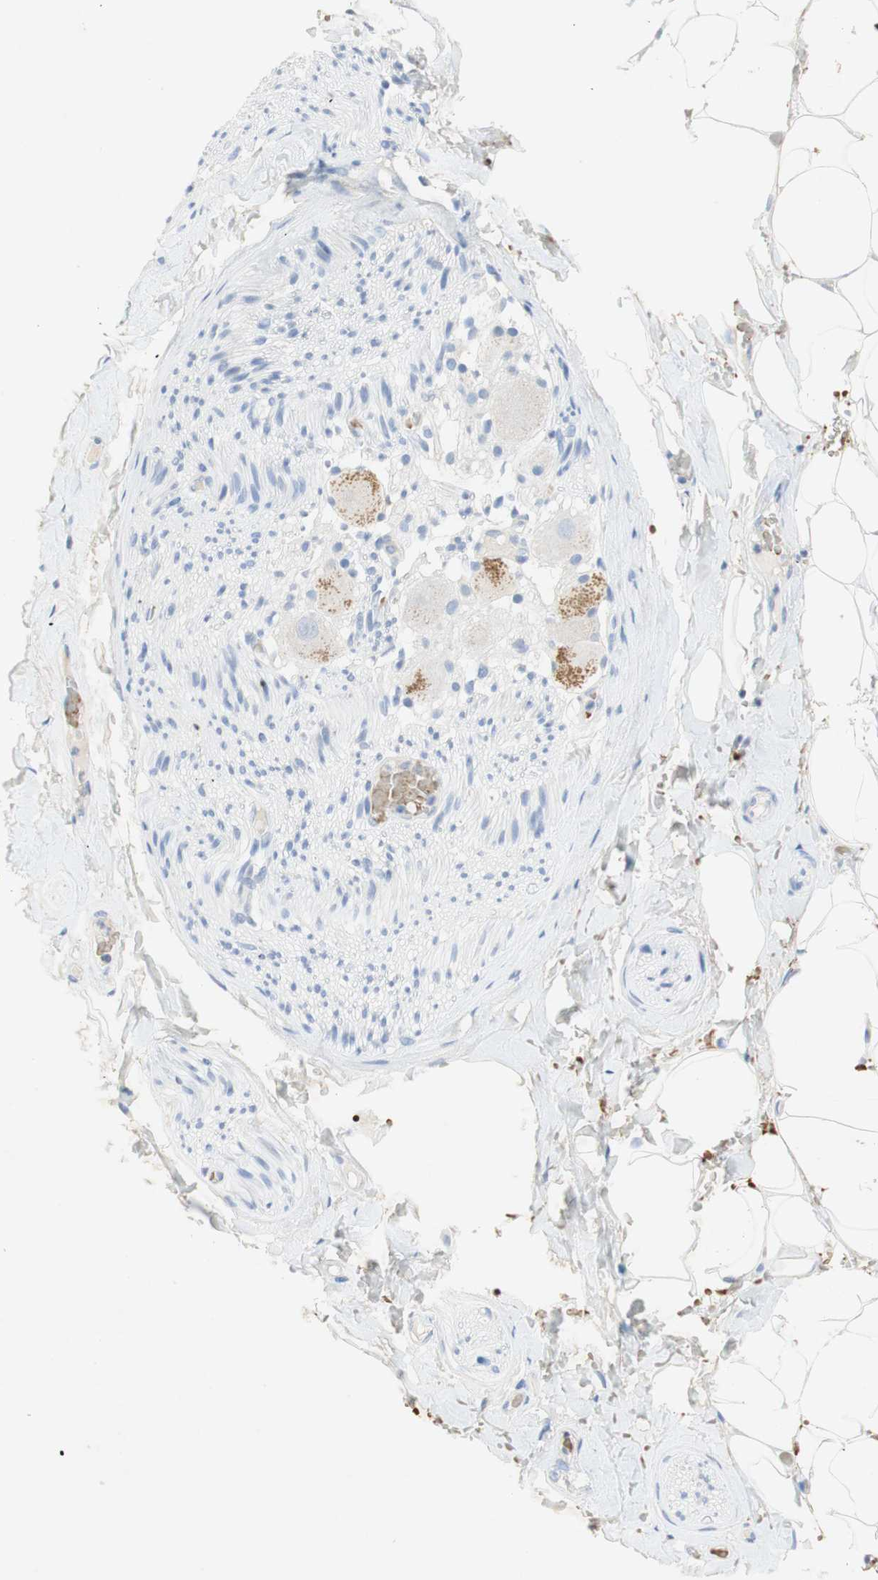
{"staining": {"intensity": "negative", "quantity": "none", "location": "none"}, "tissue": "adipose tissue", "cell_type": "Adipocytes", "image_type": "normal", "snomed": [{"axis": "morphology", "description": "Normal tissue, NOS"}, {"axis": "topography", "description": "Peripheral nerve tissue"}], "caption": "High magnification brightfield microscopy of unremarkable adipose tissue stained with DAB (brown) and counterstained with hematoxylin (blue): adipocytes show no significant staining.", "gene": "EPO", "patient": {"sex": "male", "age": 70}}